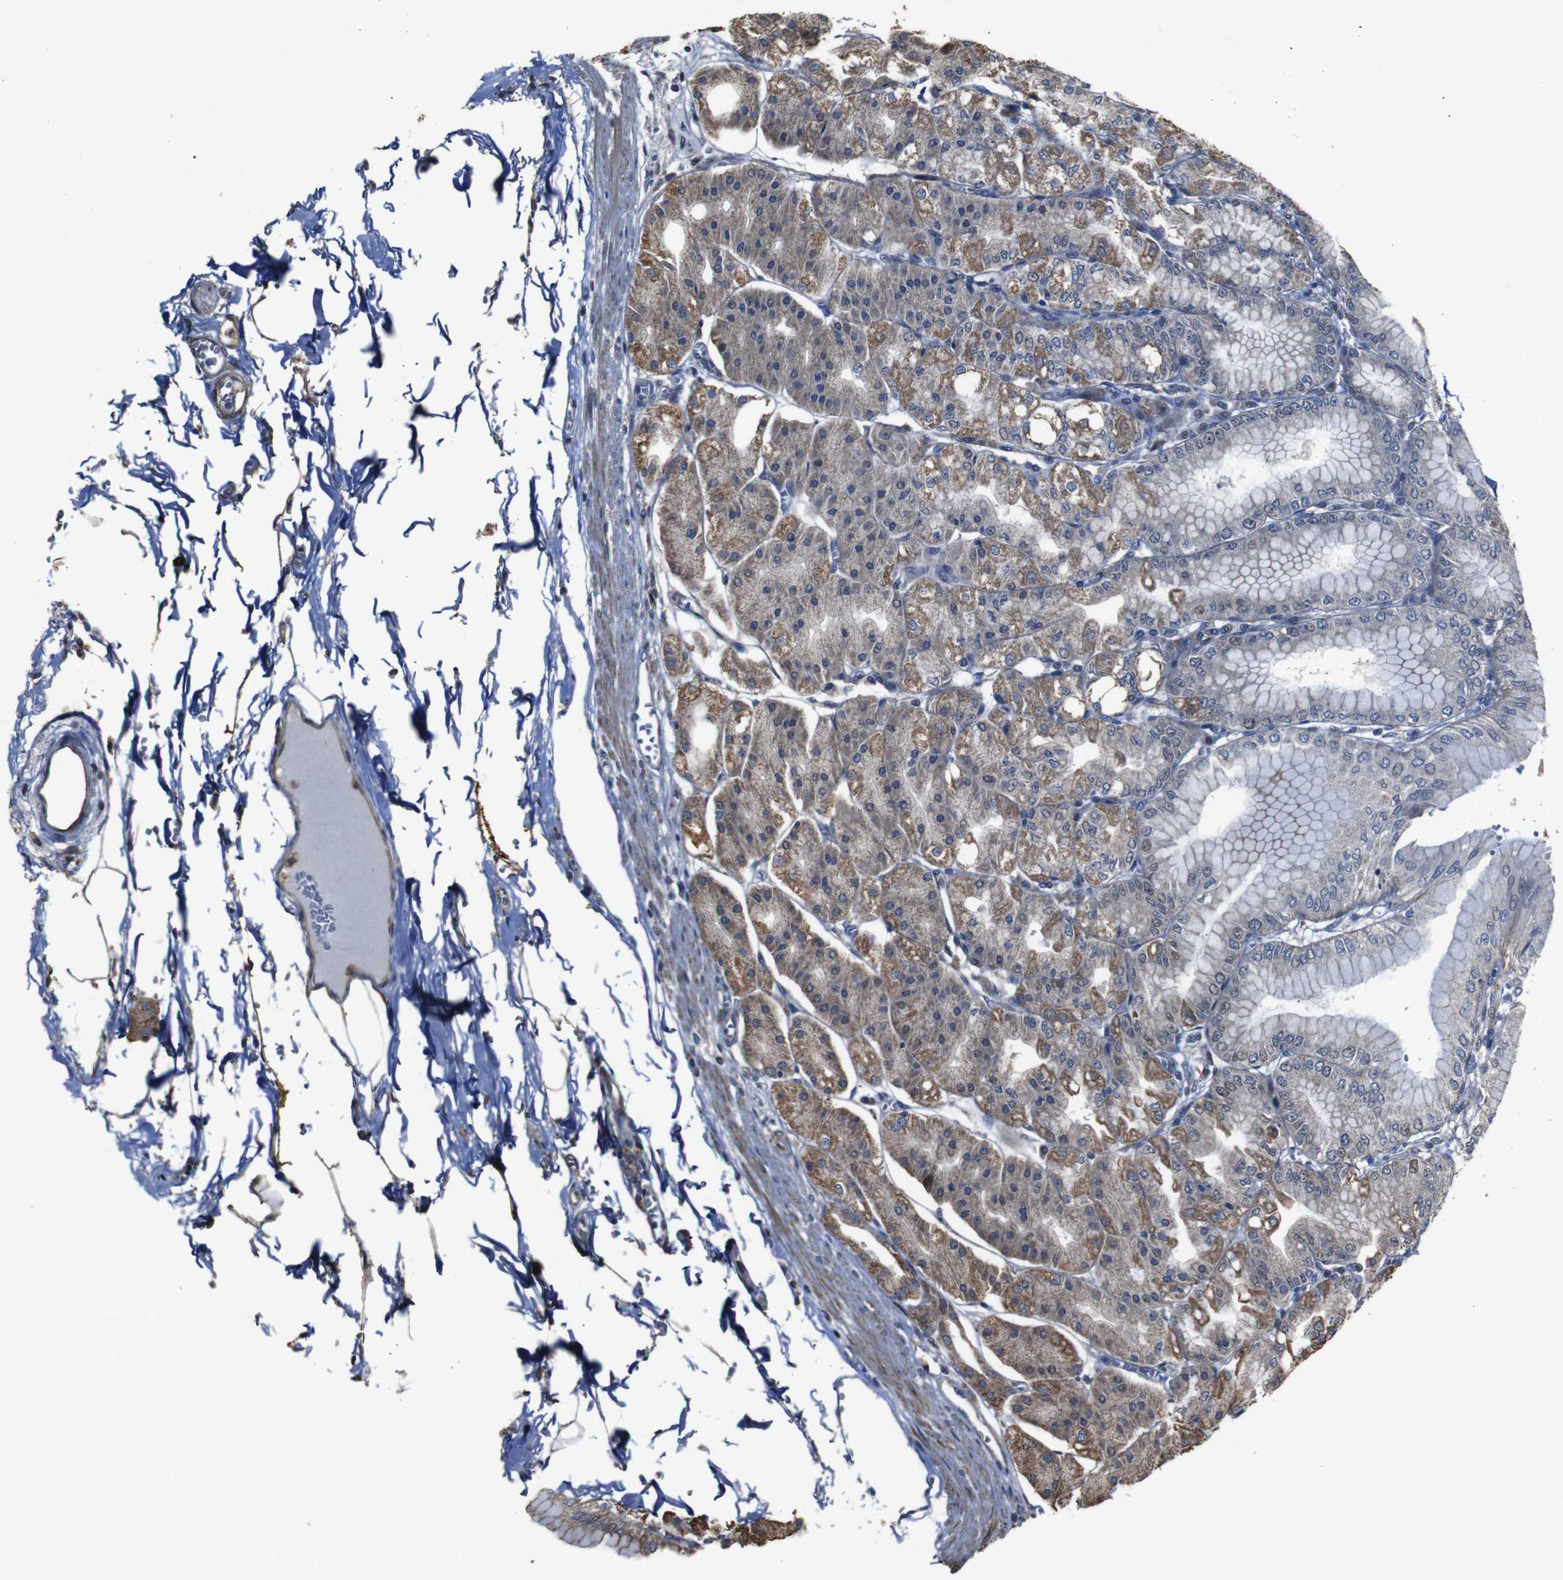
{"staining": {"intensity": "strong", "quantity": ">75%", "location": "cytoplasmic/membranous"}, "tissue": "stomach", "cell_type": "Glandular cells", "image_type": "normal", "snomed": [{"axis": "morphology", "description": "Normal tissue, NOS"}, {"axis": "topography", "description": "Stomach, lower"}], "caption": "A brown stain shows strong cytoplasmic/membranous staining of a protein in glandular cells of benign human stomach.", "gene": "SNN", "patient": {"sex": "male", "age": 71}}